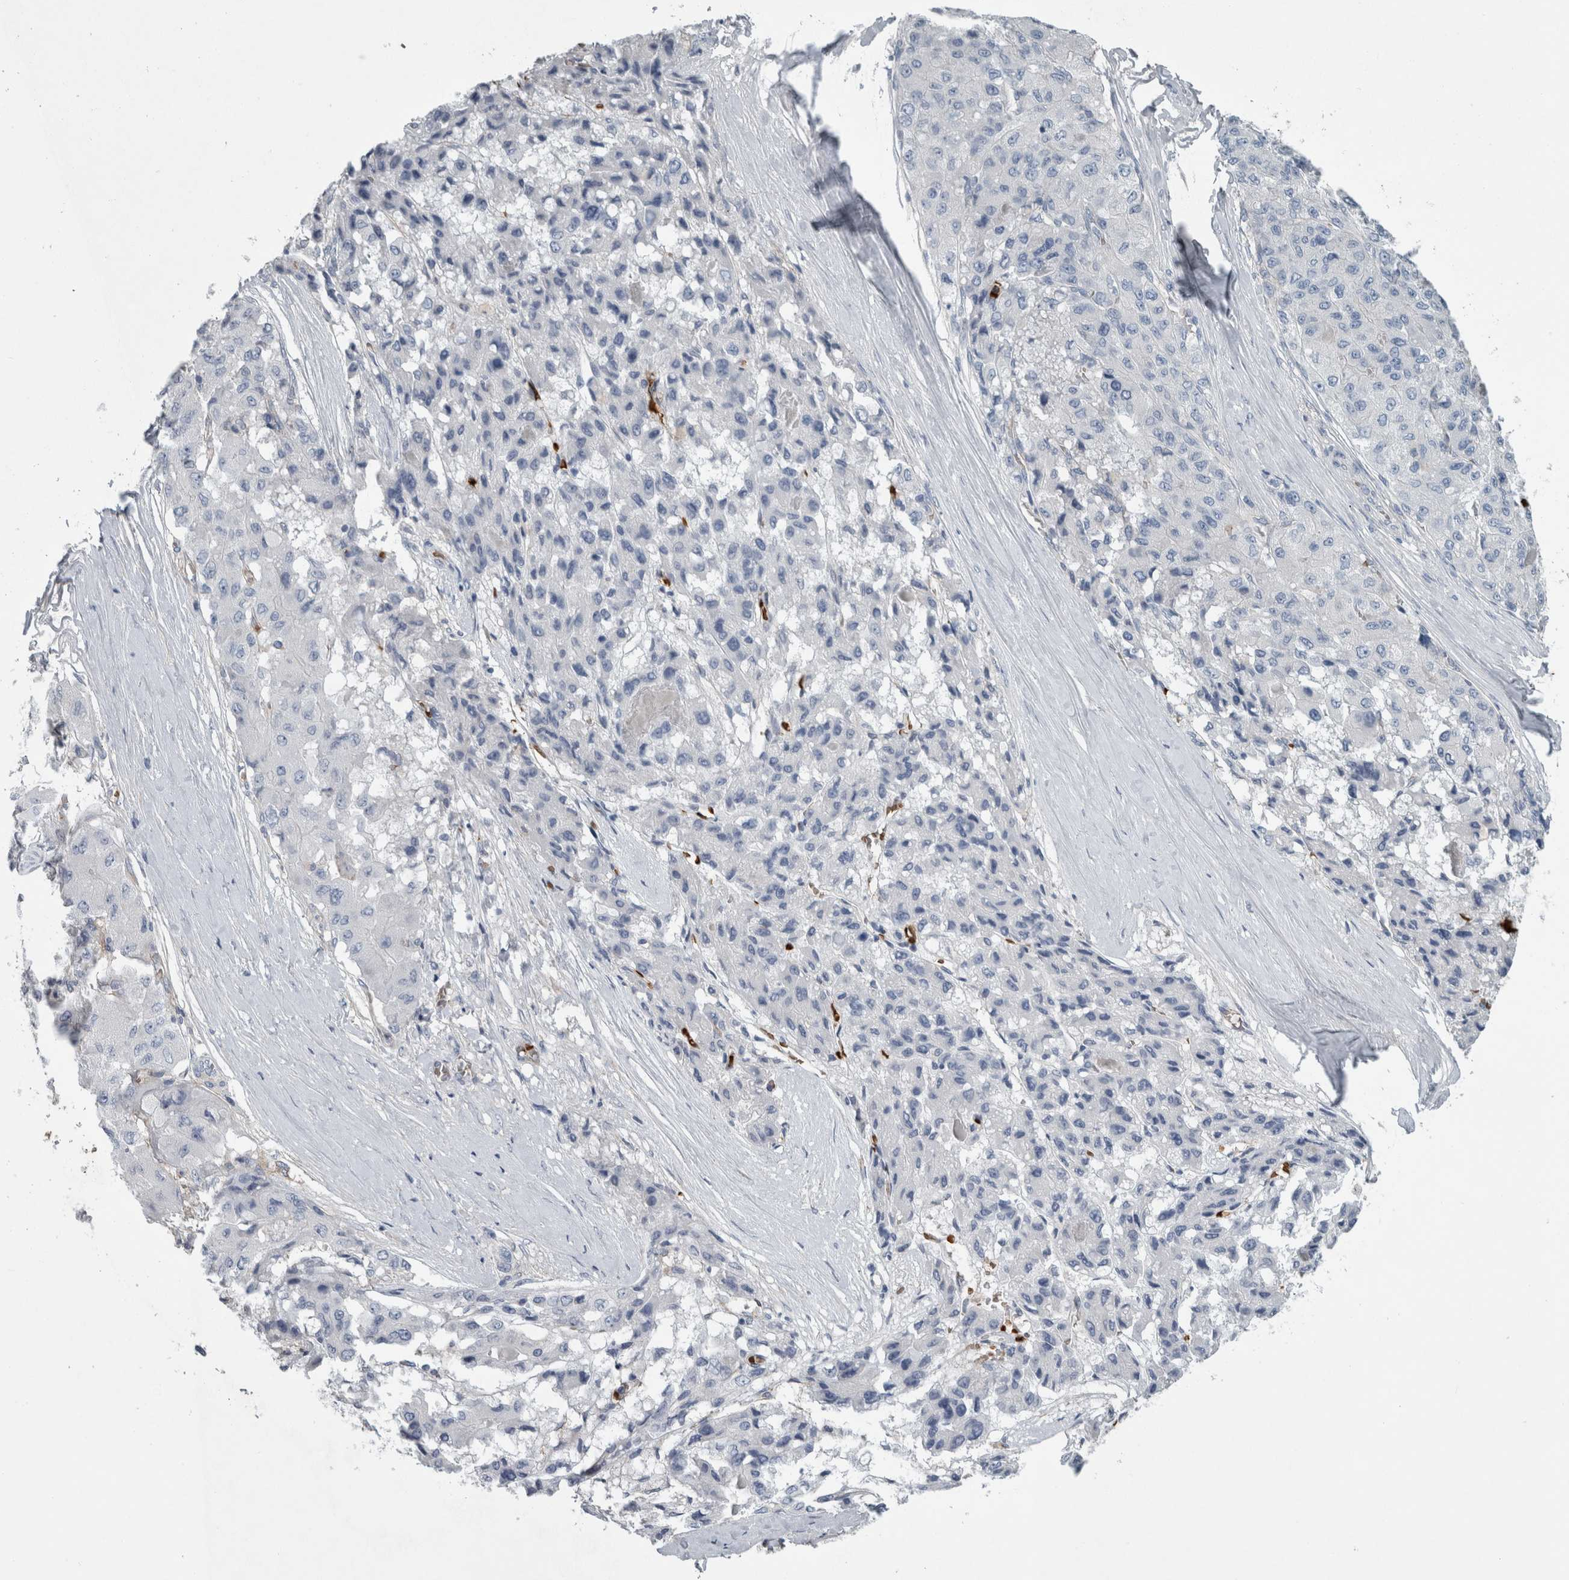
{"staining": {"intensity": "negative", "quantity": "none", "location": "none"}, "tissue": "liver cancer", "cell_type": "Tumor cells", "image_type": "cancer", "snomed": [{"axis": "morphology", "description": "Carcinoma, Hepatocellular, NOS"}, {"axis": "topography", "description": "Liver"}], "caption": "Tumor cells are negative for brown protein staining in liver cancer (hepatocellular carcinoma).", "gene": "SH3GL2", "patient": {"sex": "male", "age": 80}}